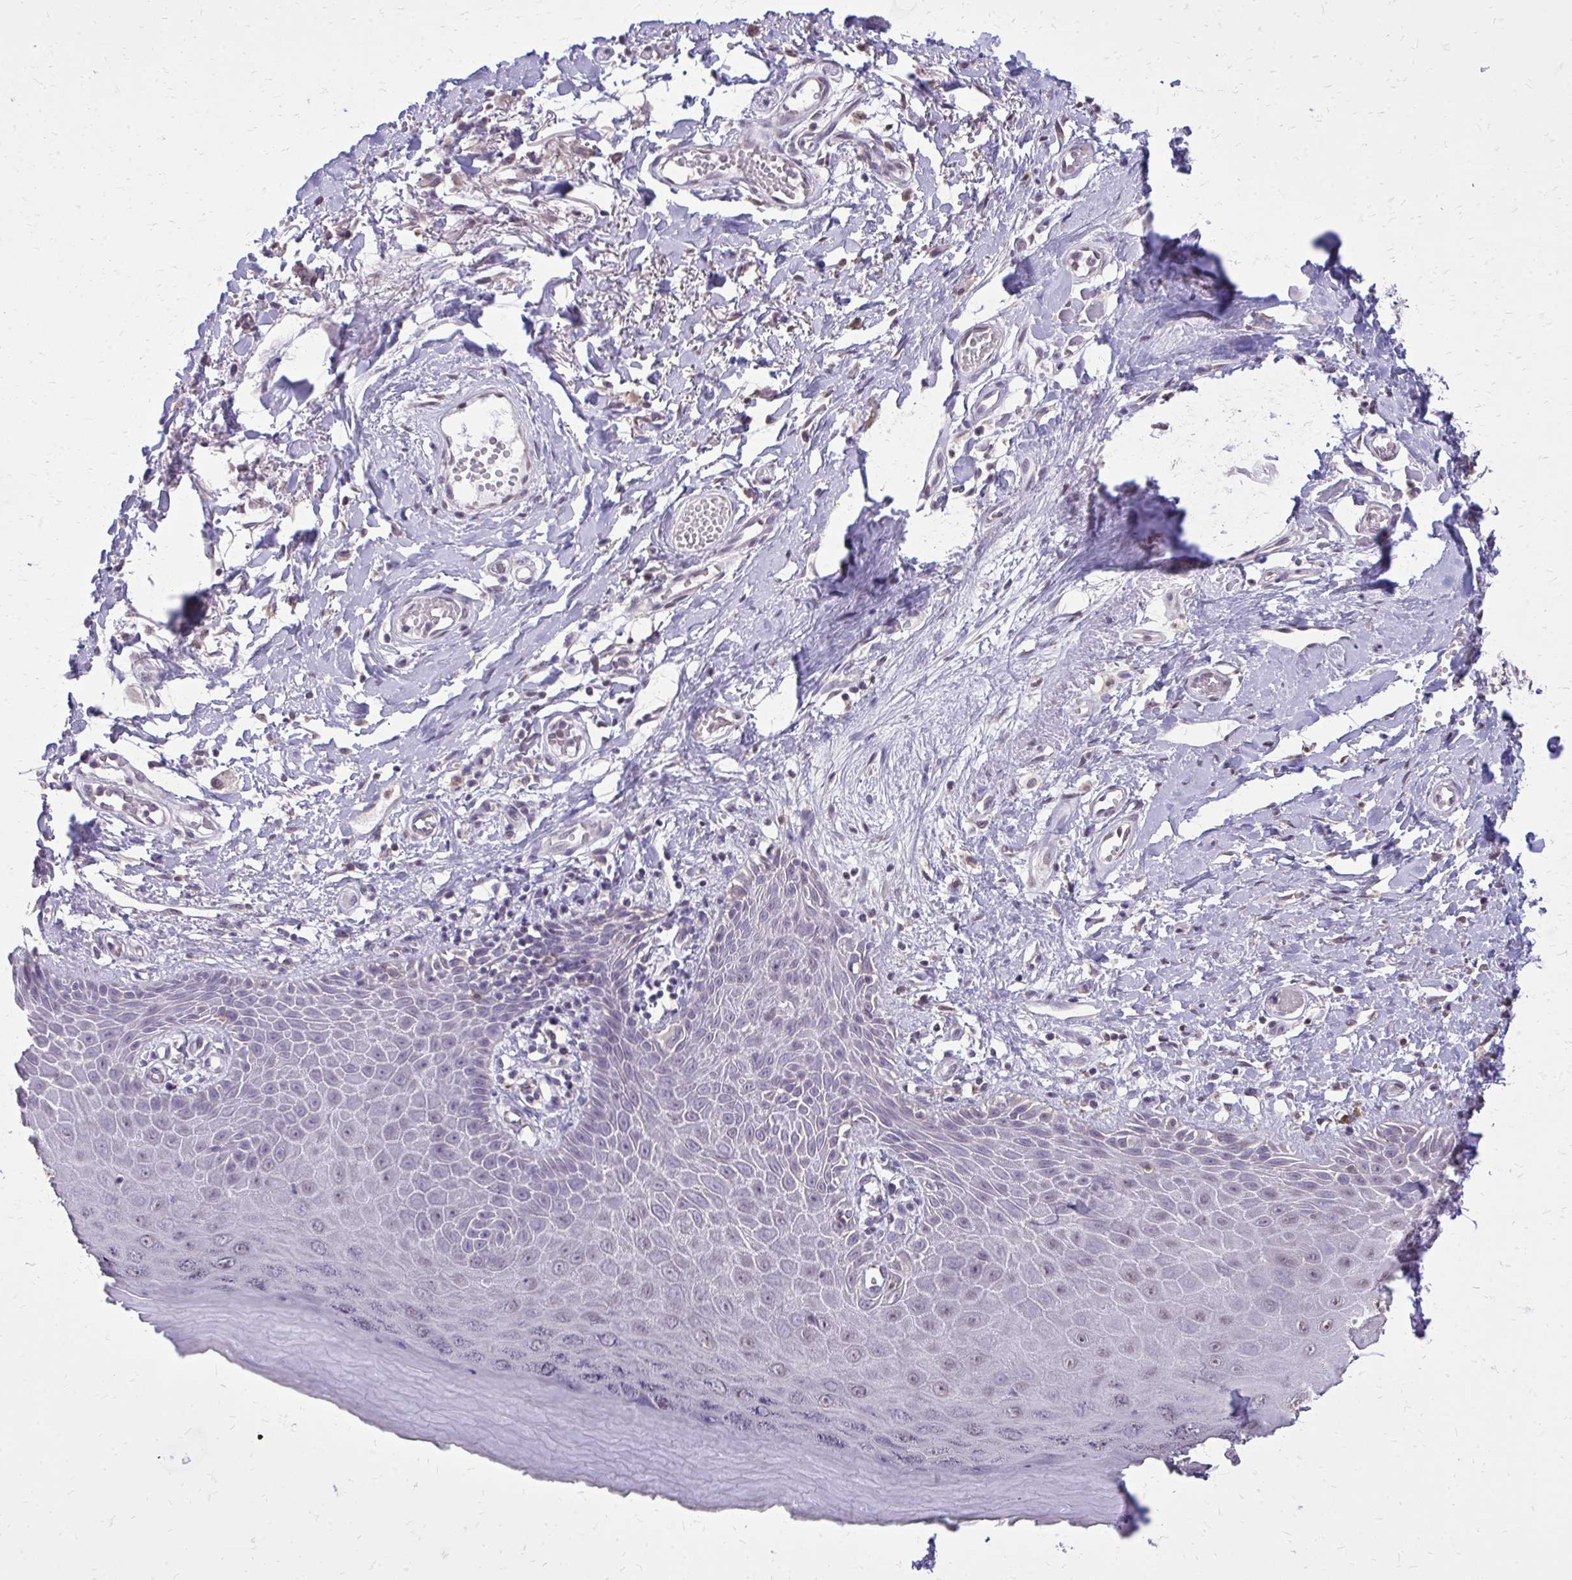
{"staining": {"intensity": "negative", "quantity": "none", "location": "none"}, "tissue": "skin", "cell_type": "Epidermal cells", "image_type": "normal", "snomed": [{"axis": "morphology", "description": "Normal tissue, NOS"}, {"axis": "topography", "description": "Anal"}, {"axis": "topography", "description": "Peripheral nerve tissue"}], "caption": "Epidermal cells are negative for protein expression in normal human skin. (DAB immunohistochemistry (IHC), high magnification).", "gene": "AKAP5", "patient": {"sex": "male", "age": 78}}